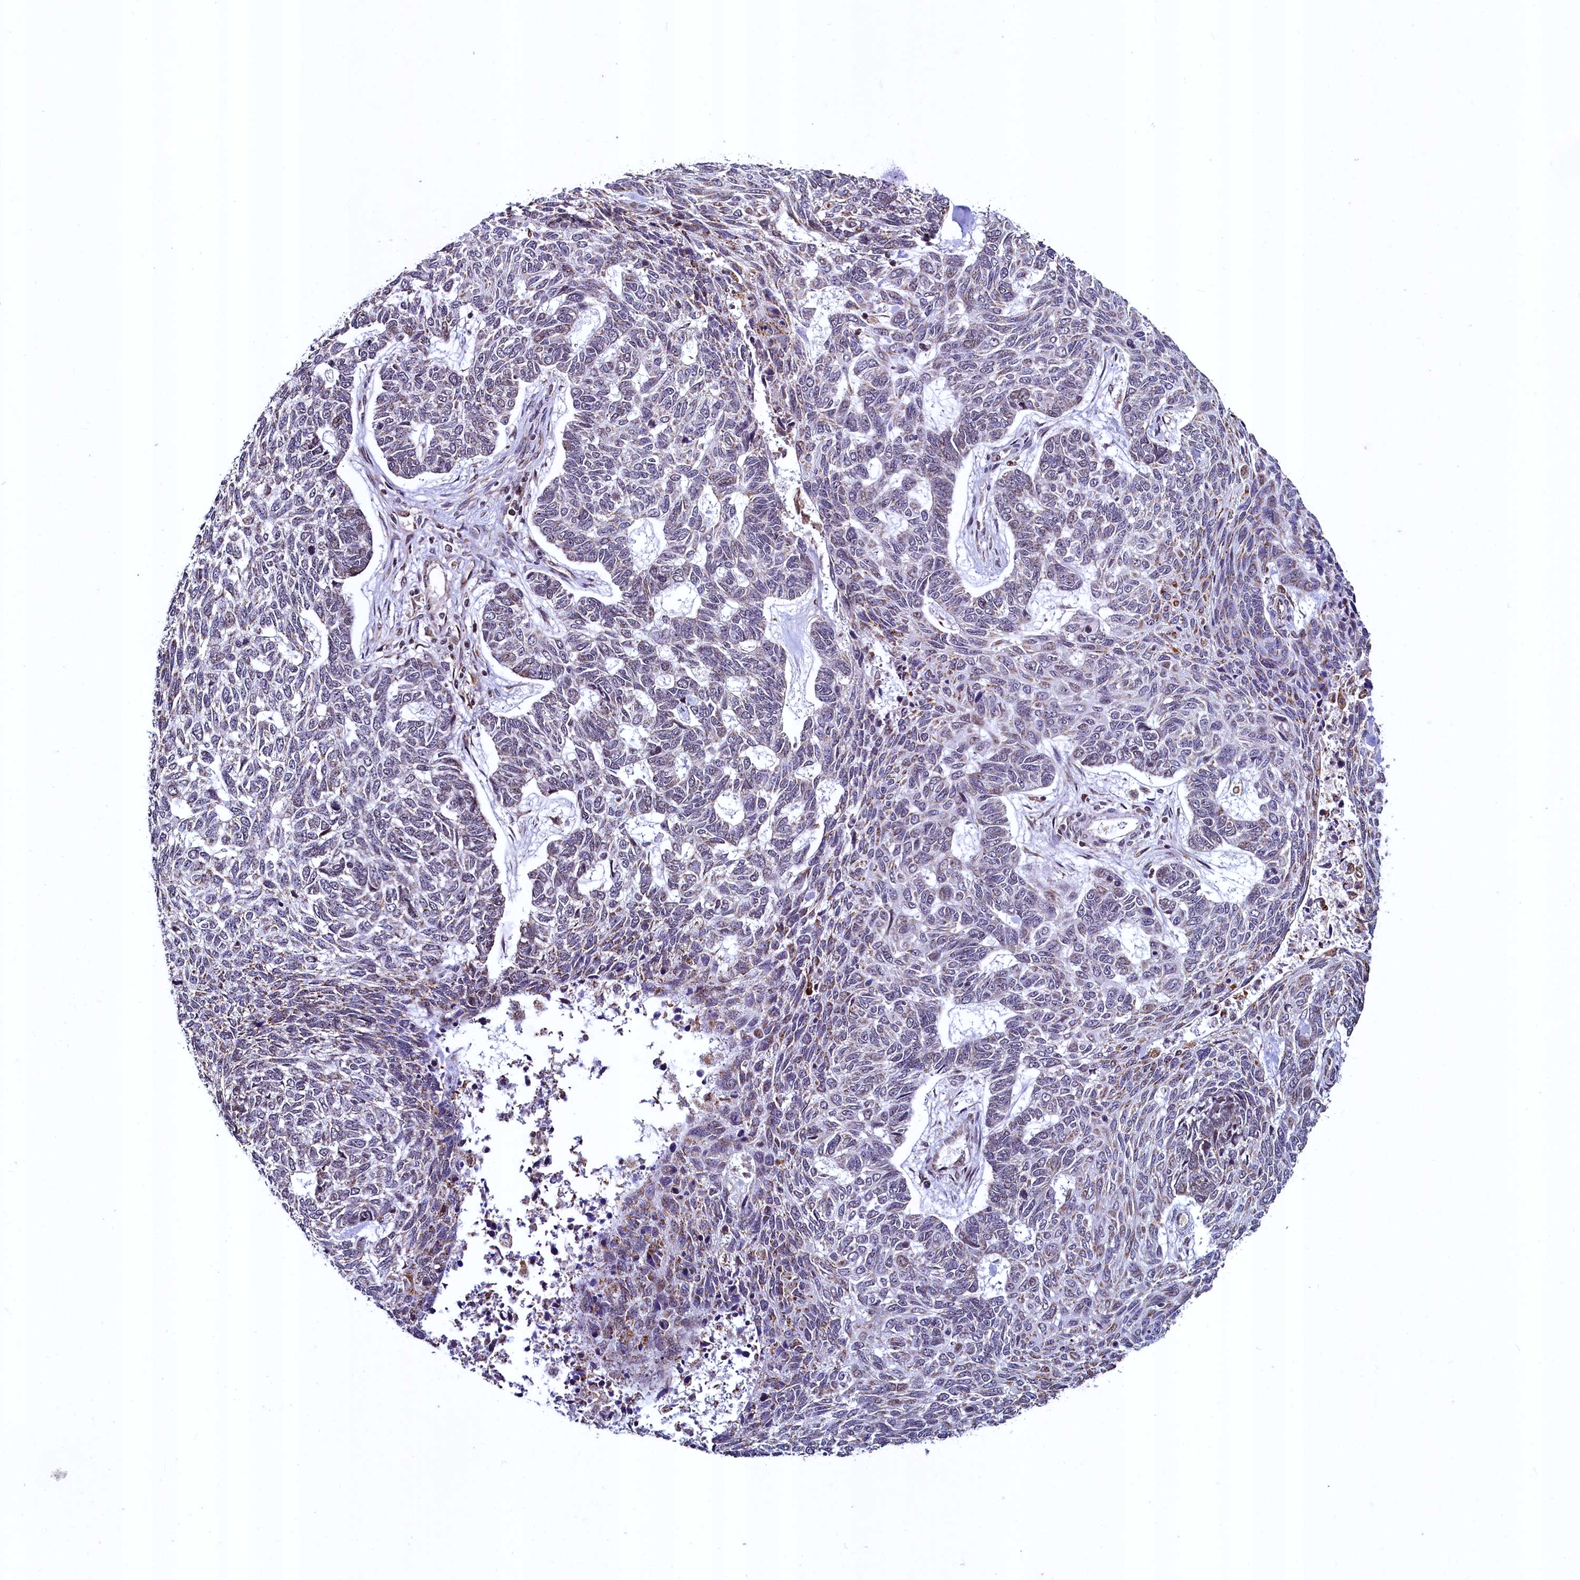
{"staining": {"intensity": "weak", "quantity": "<25%", "location": "nuclear"}, "tissue": "skin cancer", "cell_type": "Tumor cells", "image_type": "cancer", "snomed": [{"axis": "morphology", "description": "Basal cell carcinoma"}, {"axis": "topography", "description": "Skin"}], "caption": "High power microscopy image of an immunohistochemistry micrograph of skin basal cell carcinoma, revealing no significant positivity in tumor cells.", "gene": "ZNF577", "patient": {"sex": "female", "age": 65}}